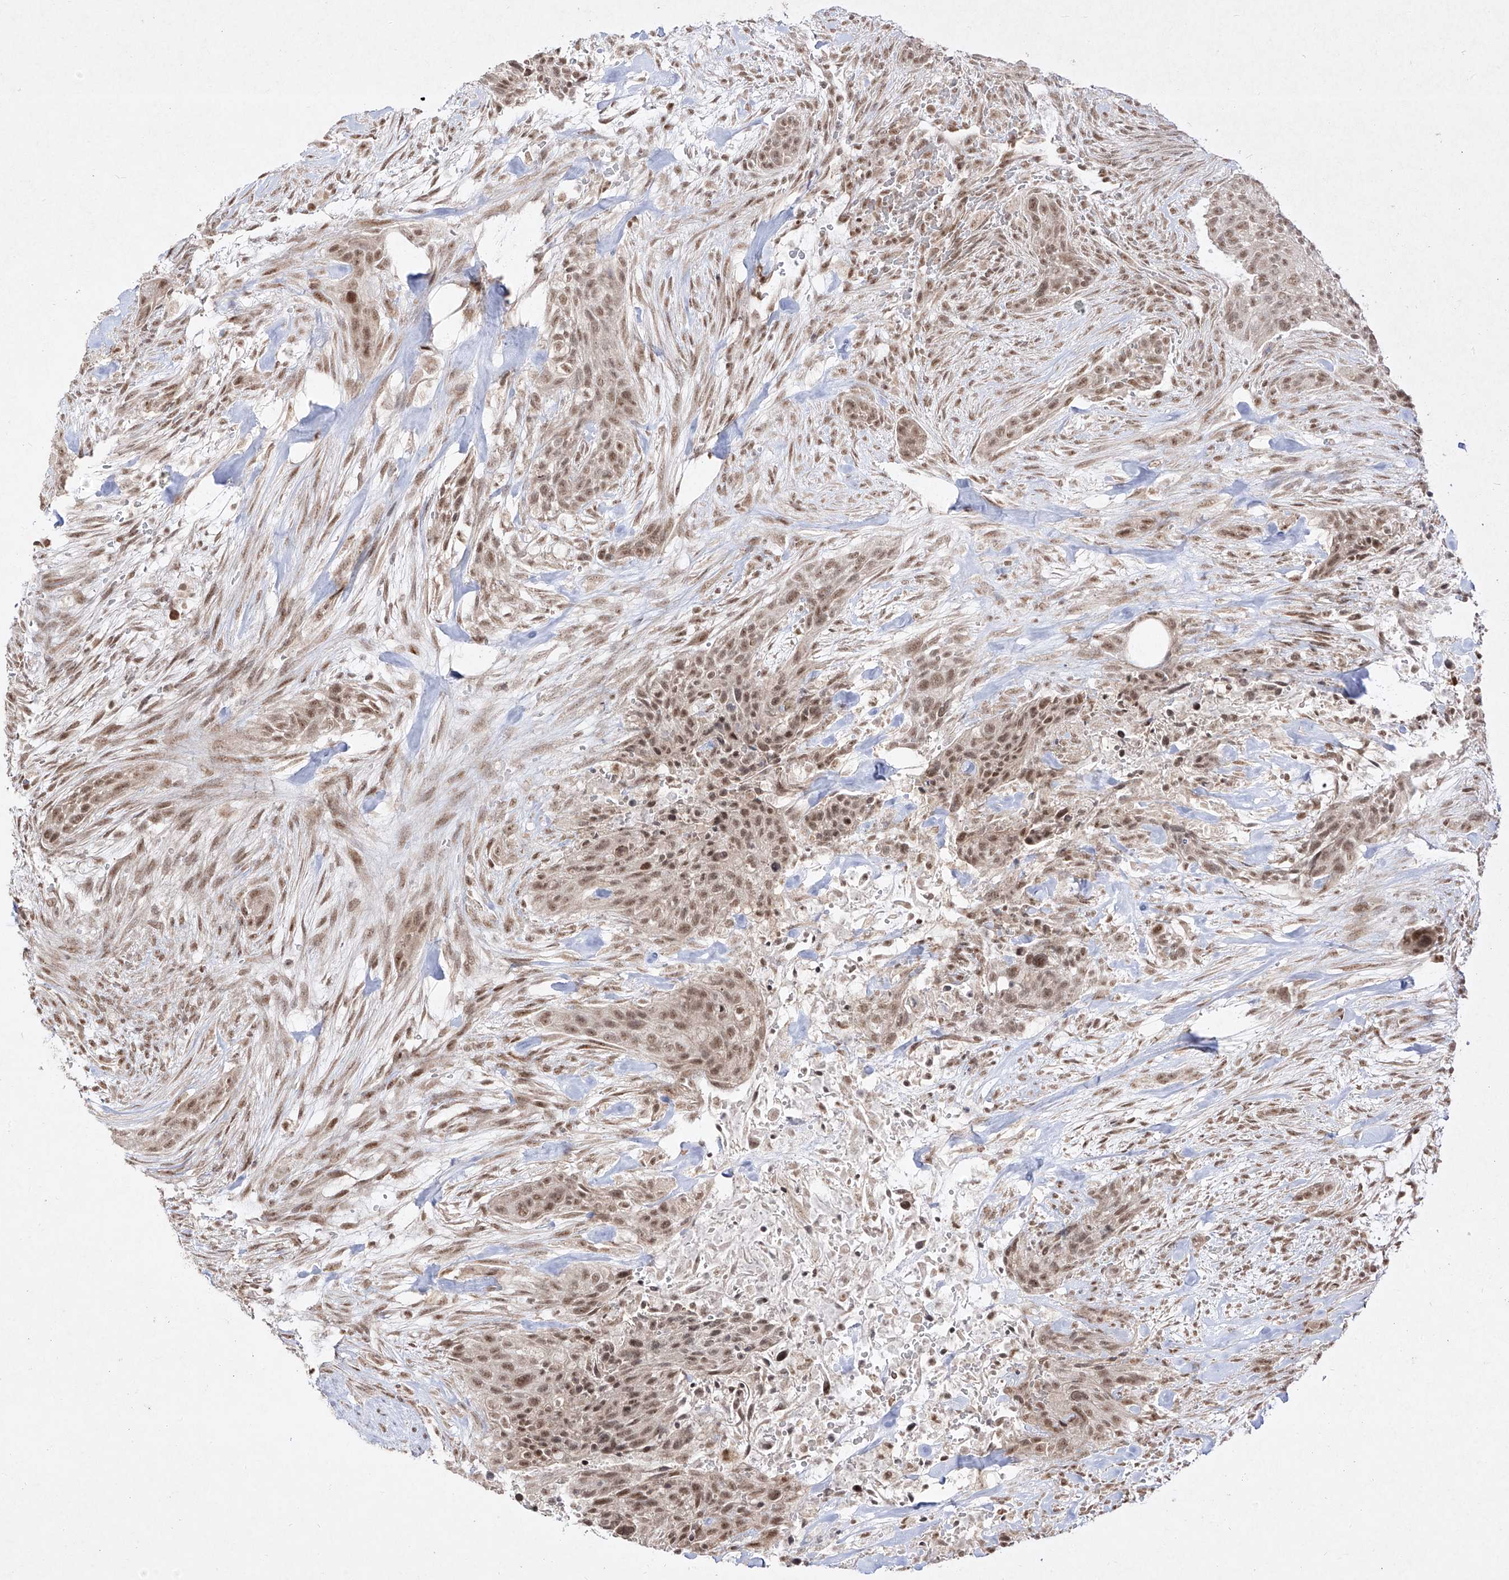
{"staining": {"intensity": "moderate", "quantity": ">75%", "location": "nuclear"}, "tissue": "urothelial cancer", "cell_type": "Tumor cells", "image_type": "cancer", "snomed": [{"axis": "morphology", "description": "Urothelial carcinoma, High grade"}, {"axis": "topography", "description": "Urinary bladder"}], "caption": "Urothelial cancer was stained to show a protein in brown. There is medium levels of moderate nuclear expression in approximately >75% of tumor cells.", "gene": "SNRNP27", "patient": {"sex": "male", "age": 35}}